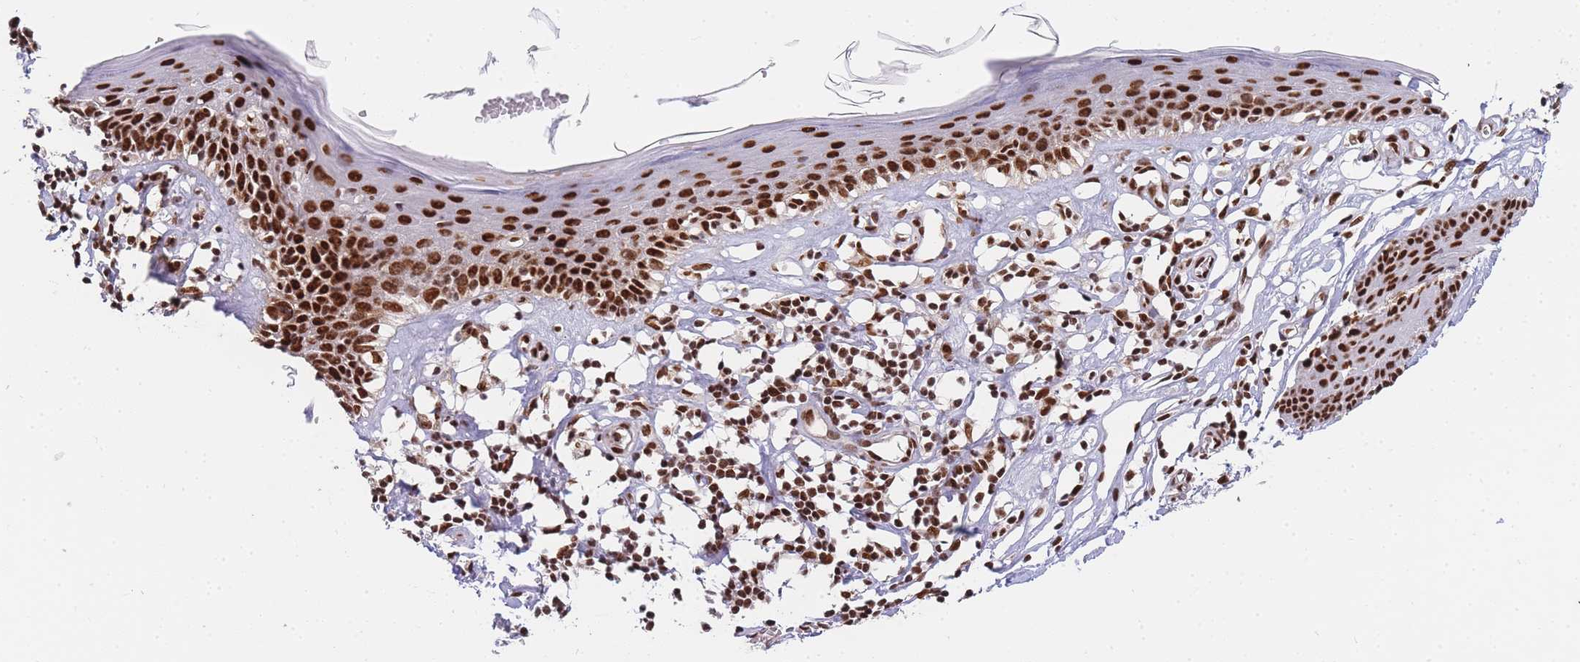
{"staining": {"intensity": "strong", "quantity": ">75%", "location": "nuclear"}, "tissue": "skin", "cell_type": "Epidermal cells", "image_type": "normal", "snomed": [{"axis": "morphology", "description": "Normal tissue, NOS"}, {"axis": "topography", "description": "Adipose tissue"}, {"axis": "topography", "description": "Vascular tissue"}, {"axis": "topography", "description": "Vulva"}, {"axis": "topography", "description": "Peripheral nerve tissue"}], "caption": "Protein staining demonstrates strong nuclear positivity in approximately >75% of epidermal cells in normal skin. (Stains: DAB in brown, nuclei in blue, Microscopy: brightfield microscopy at high magnification).", "gene": "PRKDC", "patient": {"sex": "female", "age": 86}}